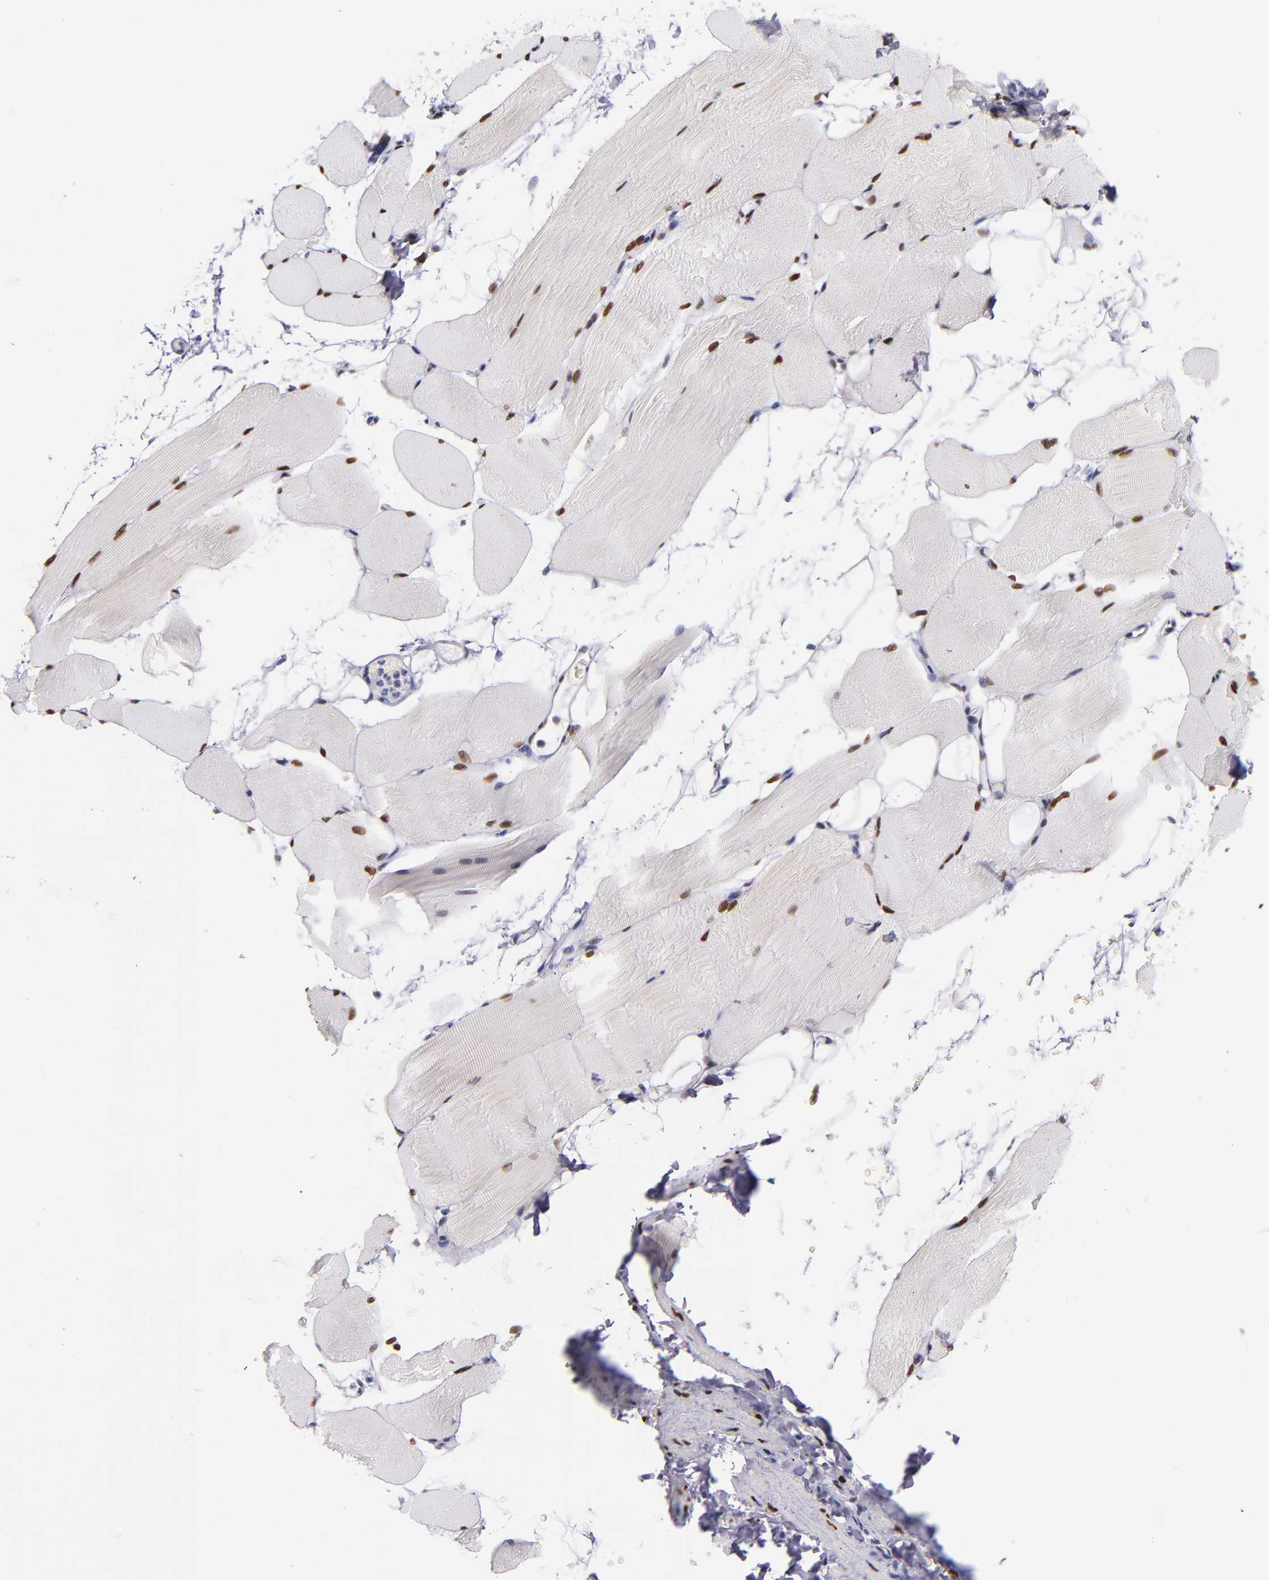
{"staining": {"intensity": "moderate", "quantity": "25%-75%", "location": "nuclear"}, "tissue": "skeletal muscle", "cell_type": "Myocytes", "image_type": "normal", "snomed": [{"axis": "morphology", "description": "Normal tissue, NOS"}, {"axis": "topography", "description": "Skeletal muscle"}, {"axis": "topography", "description": "Parathyroid gland"}], "caption": "Immunohistochemical staining of normal human skeletal muscle demonstrates 25%-75% levels of moderate nuclear protein staining in approximately 25%-75% of myocytes.", "gene": "SRF", "patient": {"sex": "female", "age": 37}}